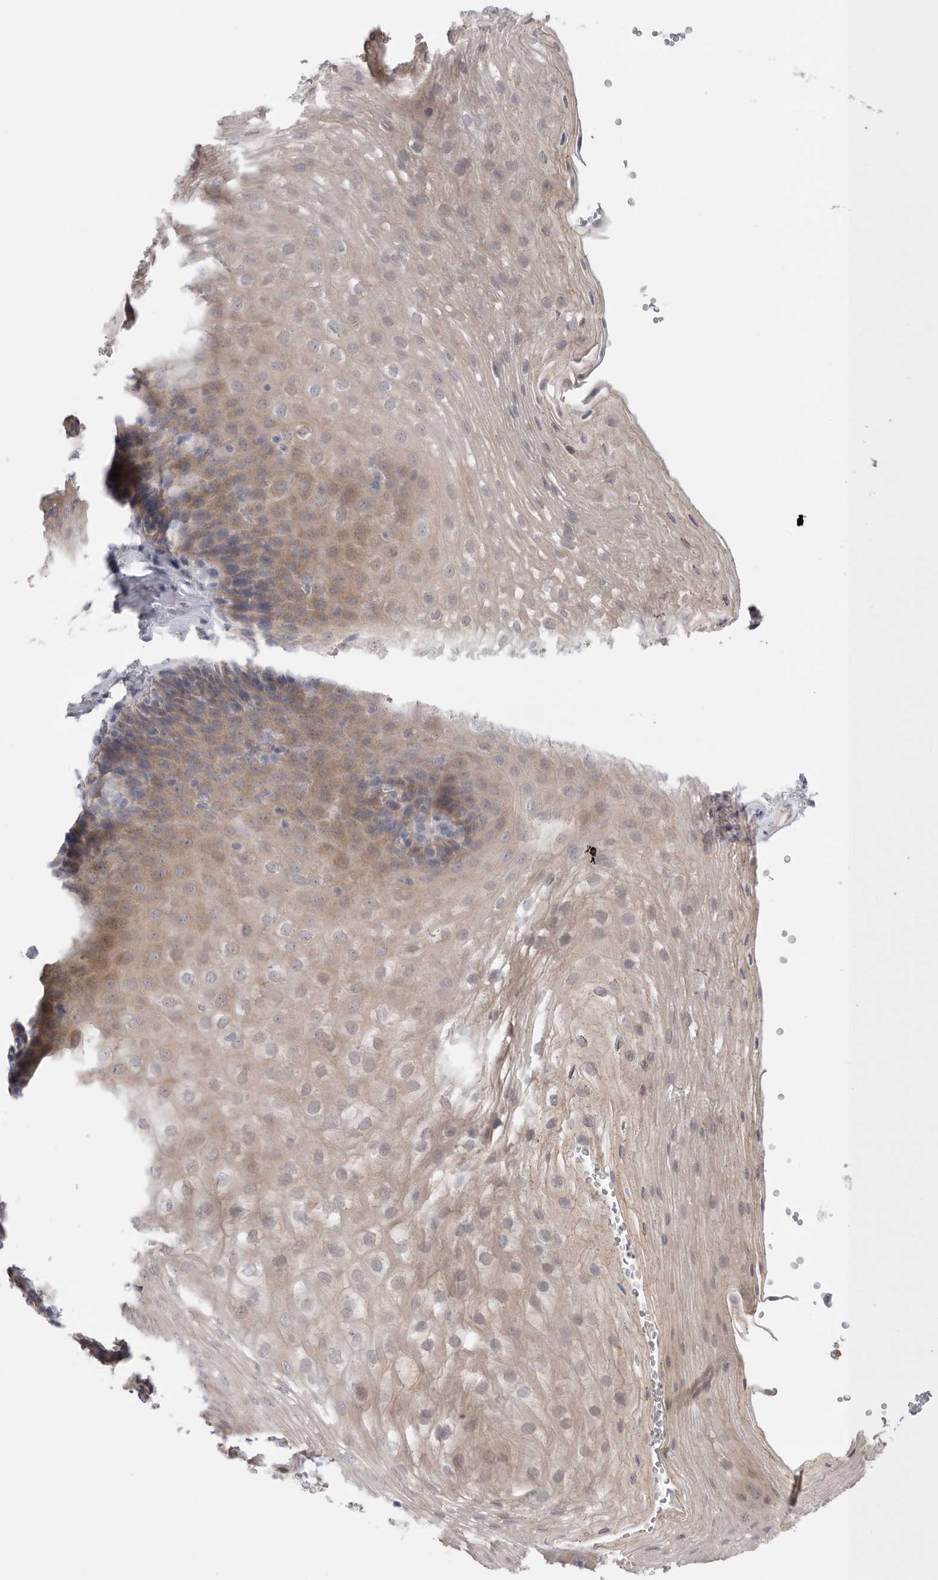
{"staining": {"intensity": "weak", "quantity": "<25%", "location": "cytoplasmic/membranous"}, "tissue": "esophagus", "cell_type": "Squamous epithelial cells", "image_type": "normal", "snomed": [{"axis": "morphology", "description": "Normal tissue, NOS"}, {"axis": "topography", "description": "Esophagus"}], "caption": "DAB (3,3'-diaminobenzidine) immunohistochemical staining of benign human esophagus shows no significant staining in squamous epithelial cells.", "gene": "CCDC126", "patient": {"sex": "female", "age": 66}}